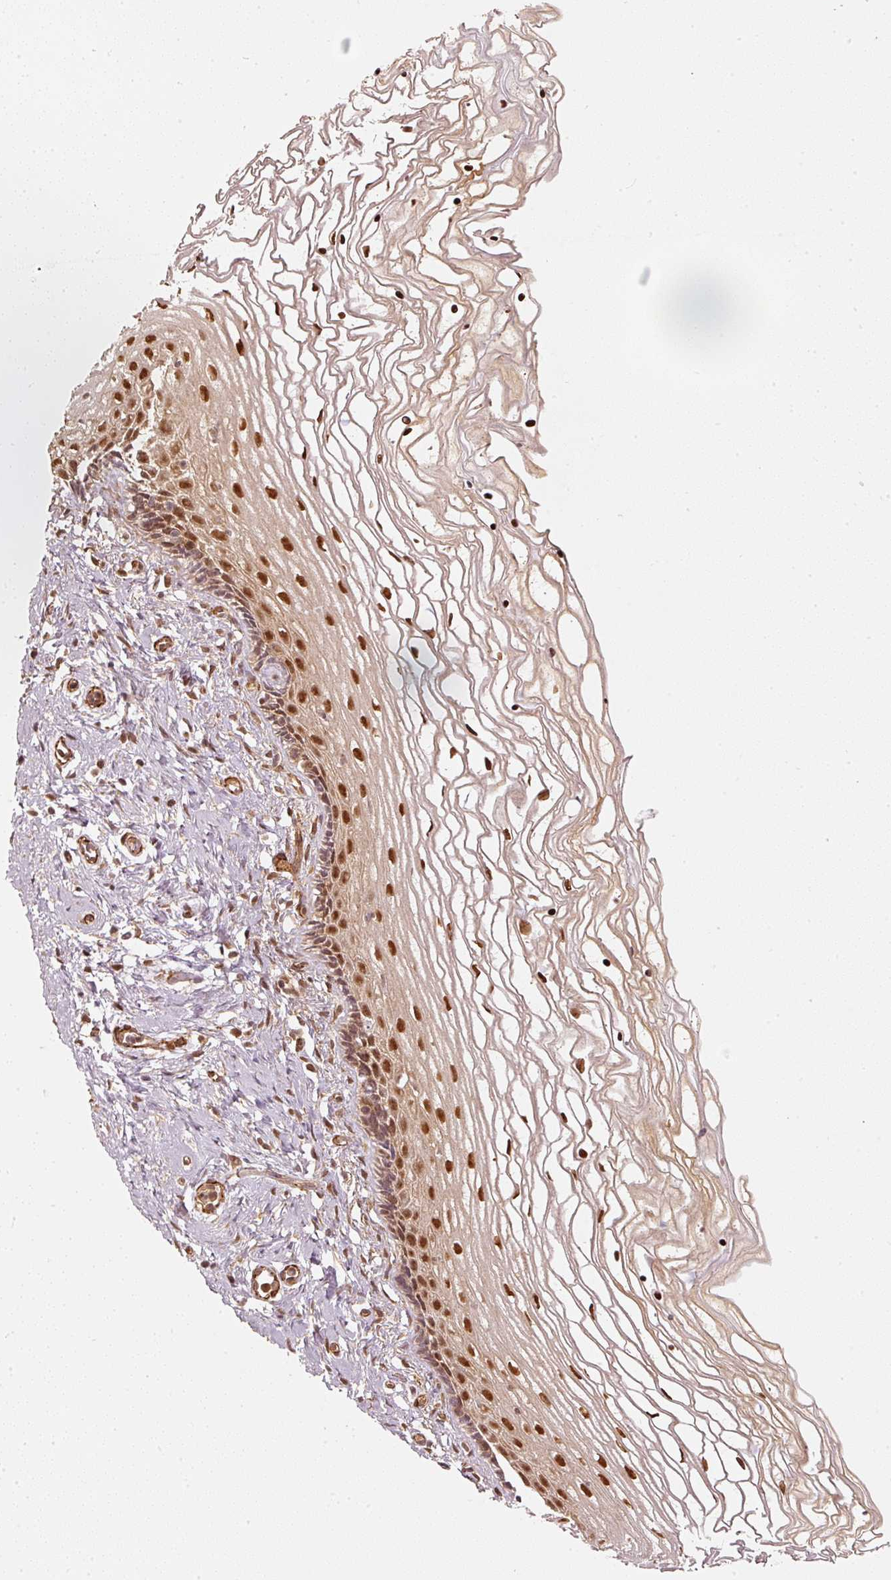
{"staining": {"intensity": "moderate", "quantity": ">75%", "location": "cytoplasmic/membranous,nuclear"}, "tissue": "cervix", "cell_type": "Glandular cells", "image_type": "normal", "snomed": [{"axis": "morphology", "description": "Normal tissue, NOS"}, {"axis": "topography", "description": "Cervix"}], "caption": "Benign cervix exhibits moderate cytoplasmic/membranous,nuclear expression in about >75% of glandular cells, visualized by immunohistochemistry. (brown staining indicates protein expression, while blue staining denotes nuclei).", "gene": "PSMD1", "patient": {"sex": "female", "age": 47}}